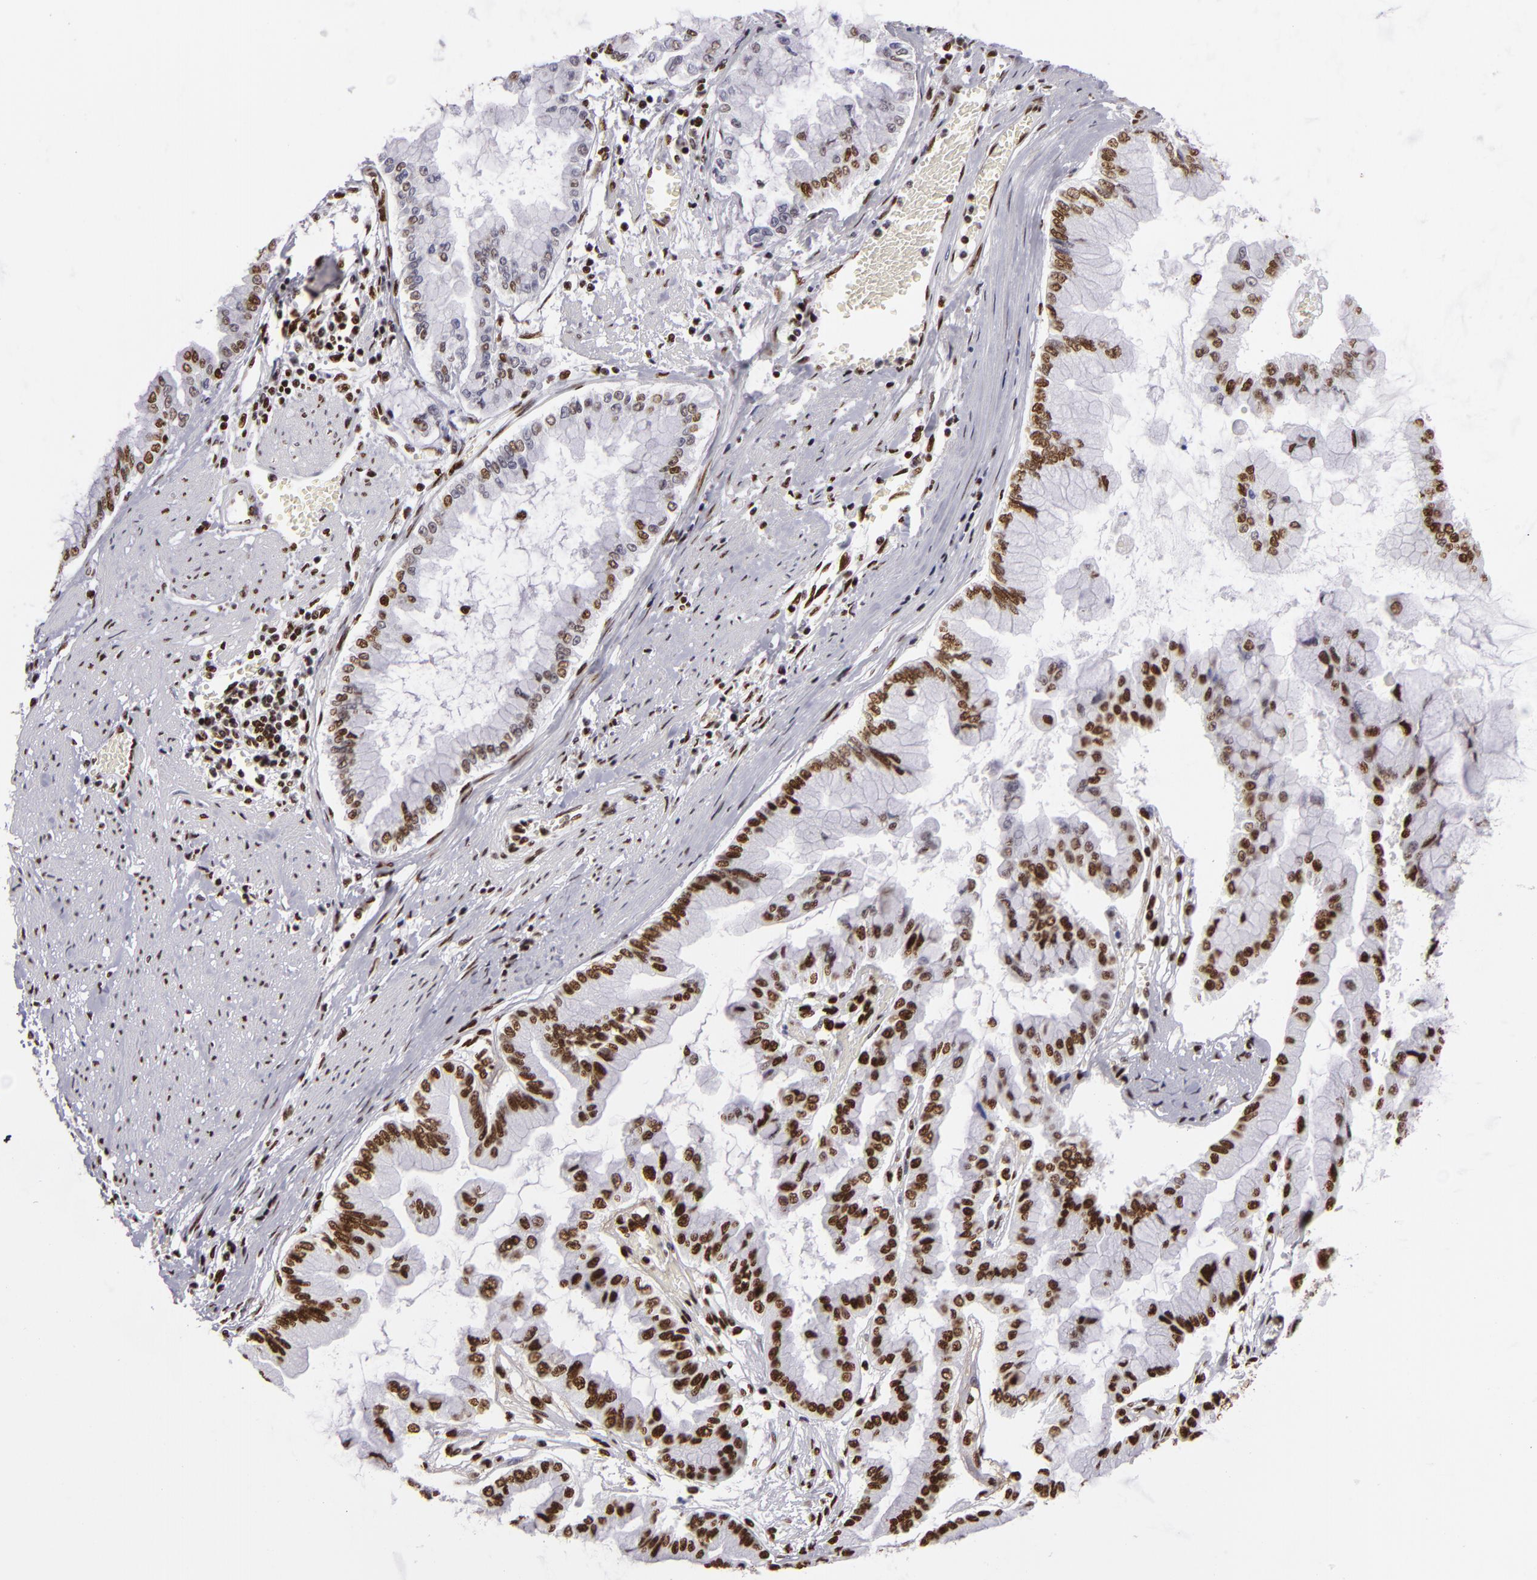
{"staining": {"intensity": "strong", "quantity": "25%-75%", "location": "nuclear"}, "tissue": "liver cancer", "cell_type": "Tumor cells", "image_type": "cancer", "snomed": [{"axis": "morphology", "description": "Cholangiocarcinoma"}, {"axis": "topography", "description": "Liver"}], "caption": "Immunohistochemical staining of liver cancer (cholangiocarcinoma) demonstrates high levels of strong nuclear protein staining in about 25%-75% of tumor cells.", "gene": "SAFB", "patient": {"sex": "female", "age": 79}}